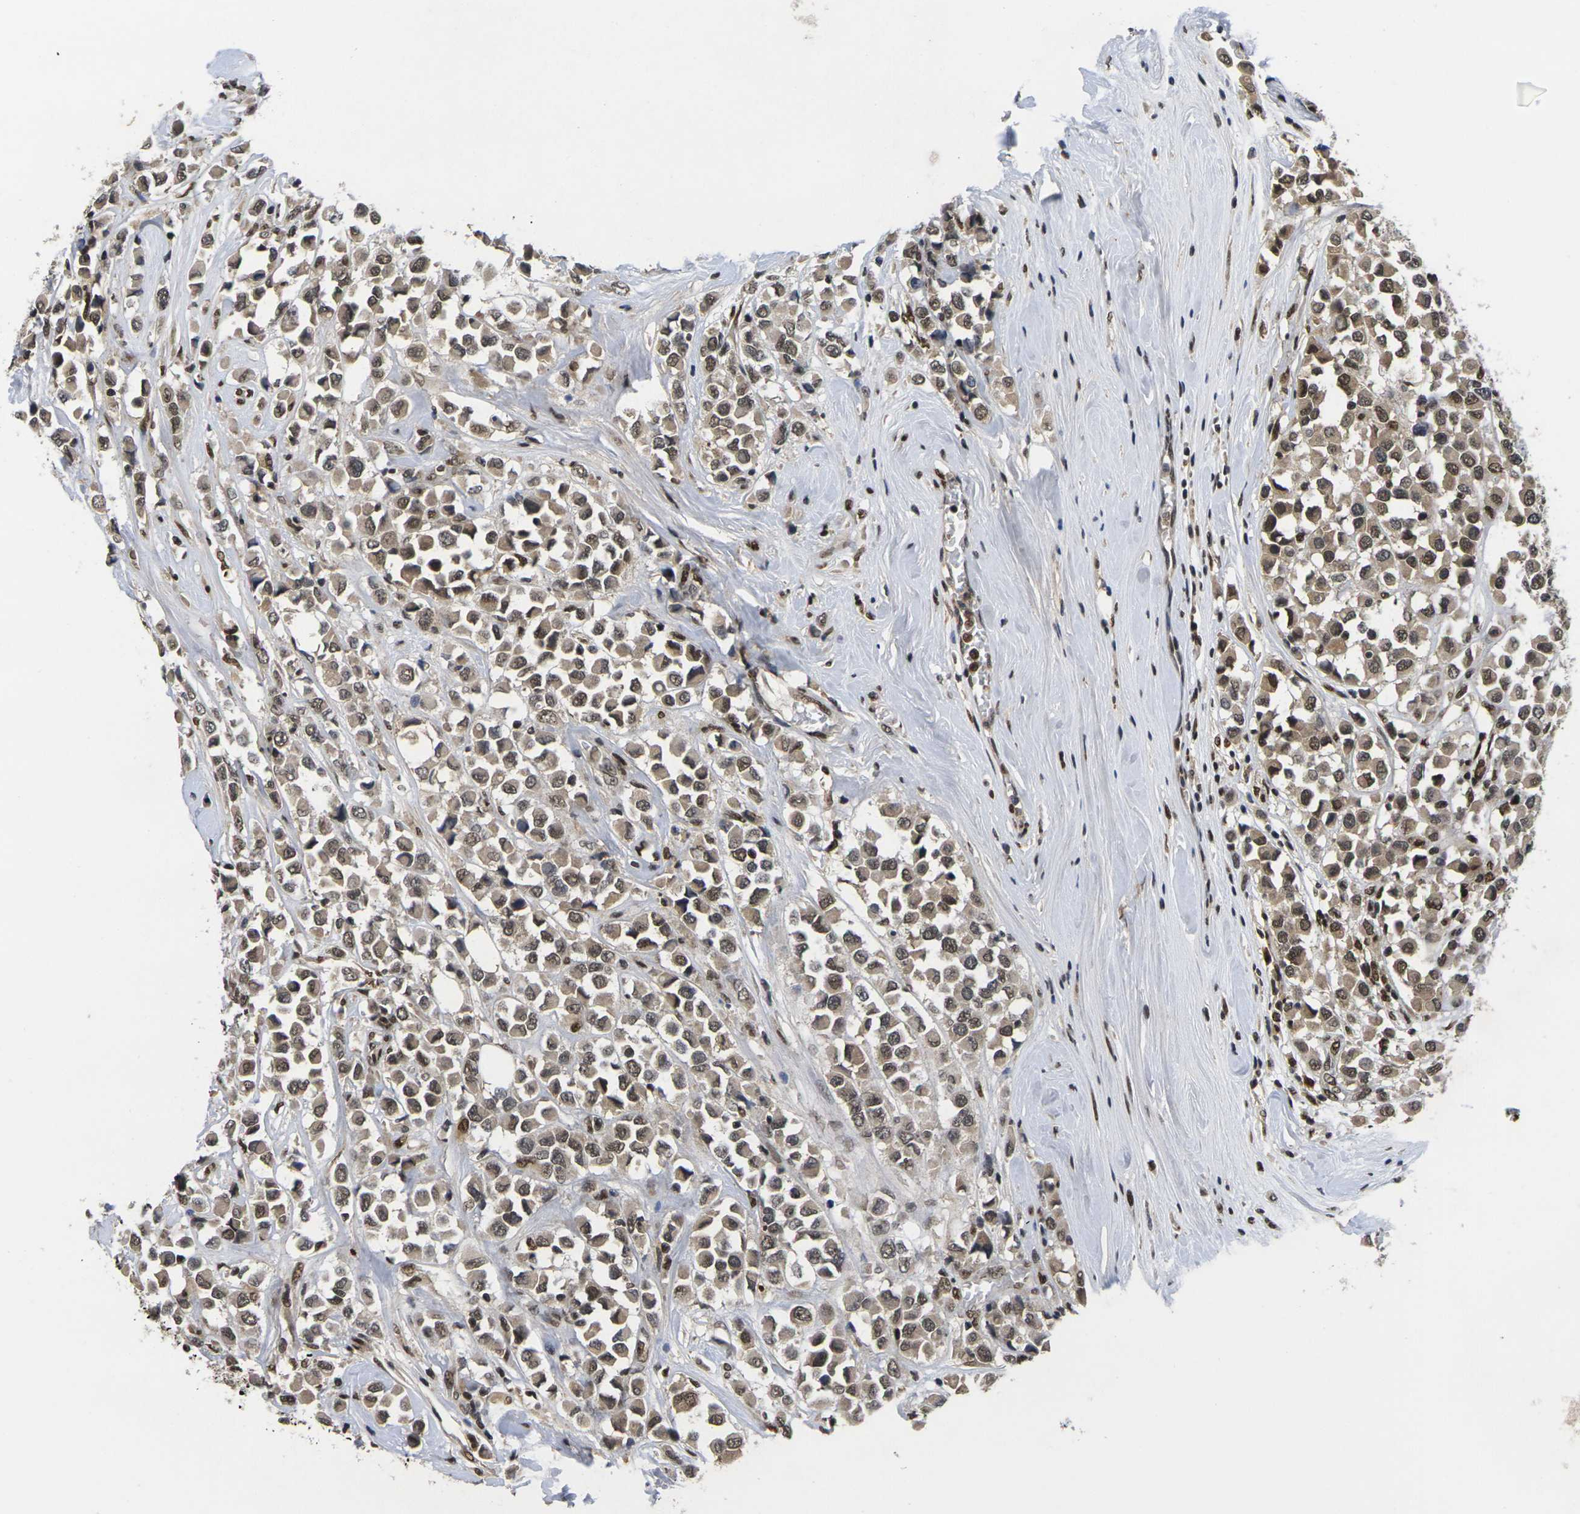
{"staining": {"intensity": "moderate", "quantity": ">75%", "location": "nuclear"}, "tissue": "breast cancer", "cell_type": "Tumor cells", "image_type": "cancer", "snomed": [{"axis": "morphology", "description": "Duct carcinoma"}, {"axis": "topography", "description": "Breast"}], "caption": "Brown immunohistochemical staining in human breast cancer reveals moderate nuclear staining in about >75% of tumor cells.", "gene": "GTF2E1", "patient": {"sex": "female", "age": 61}}